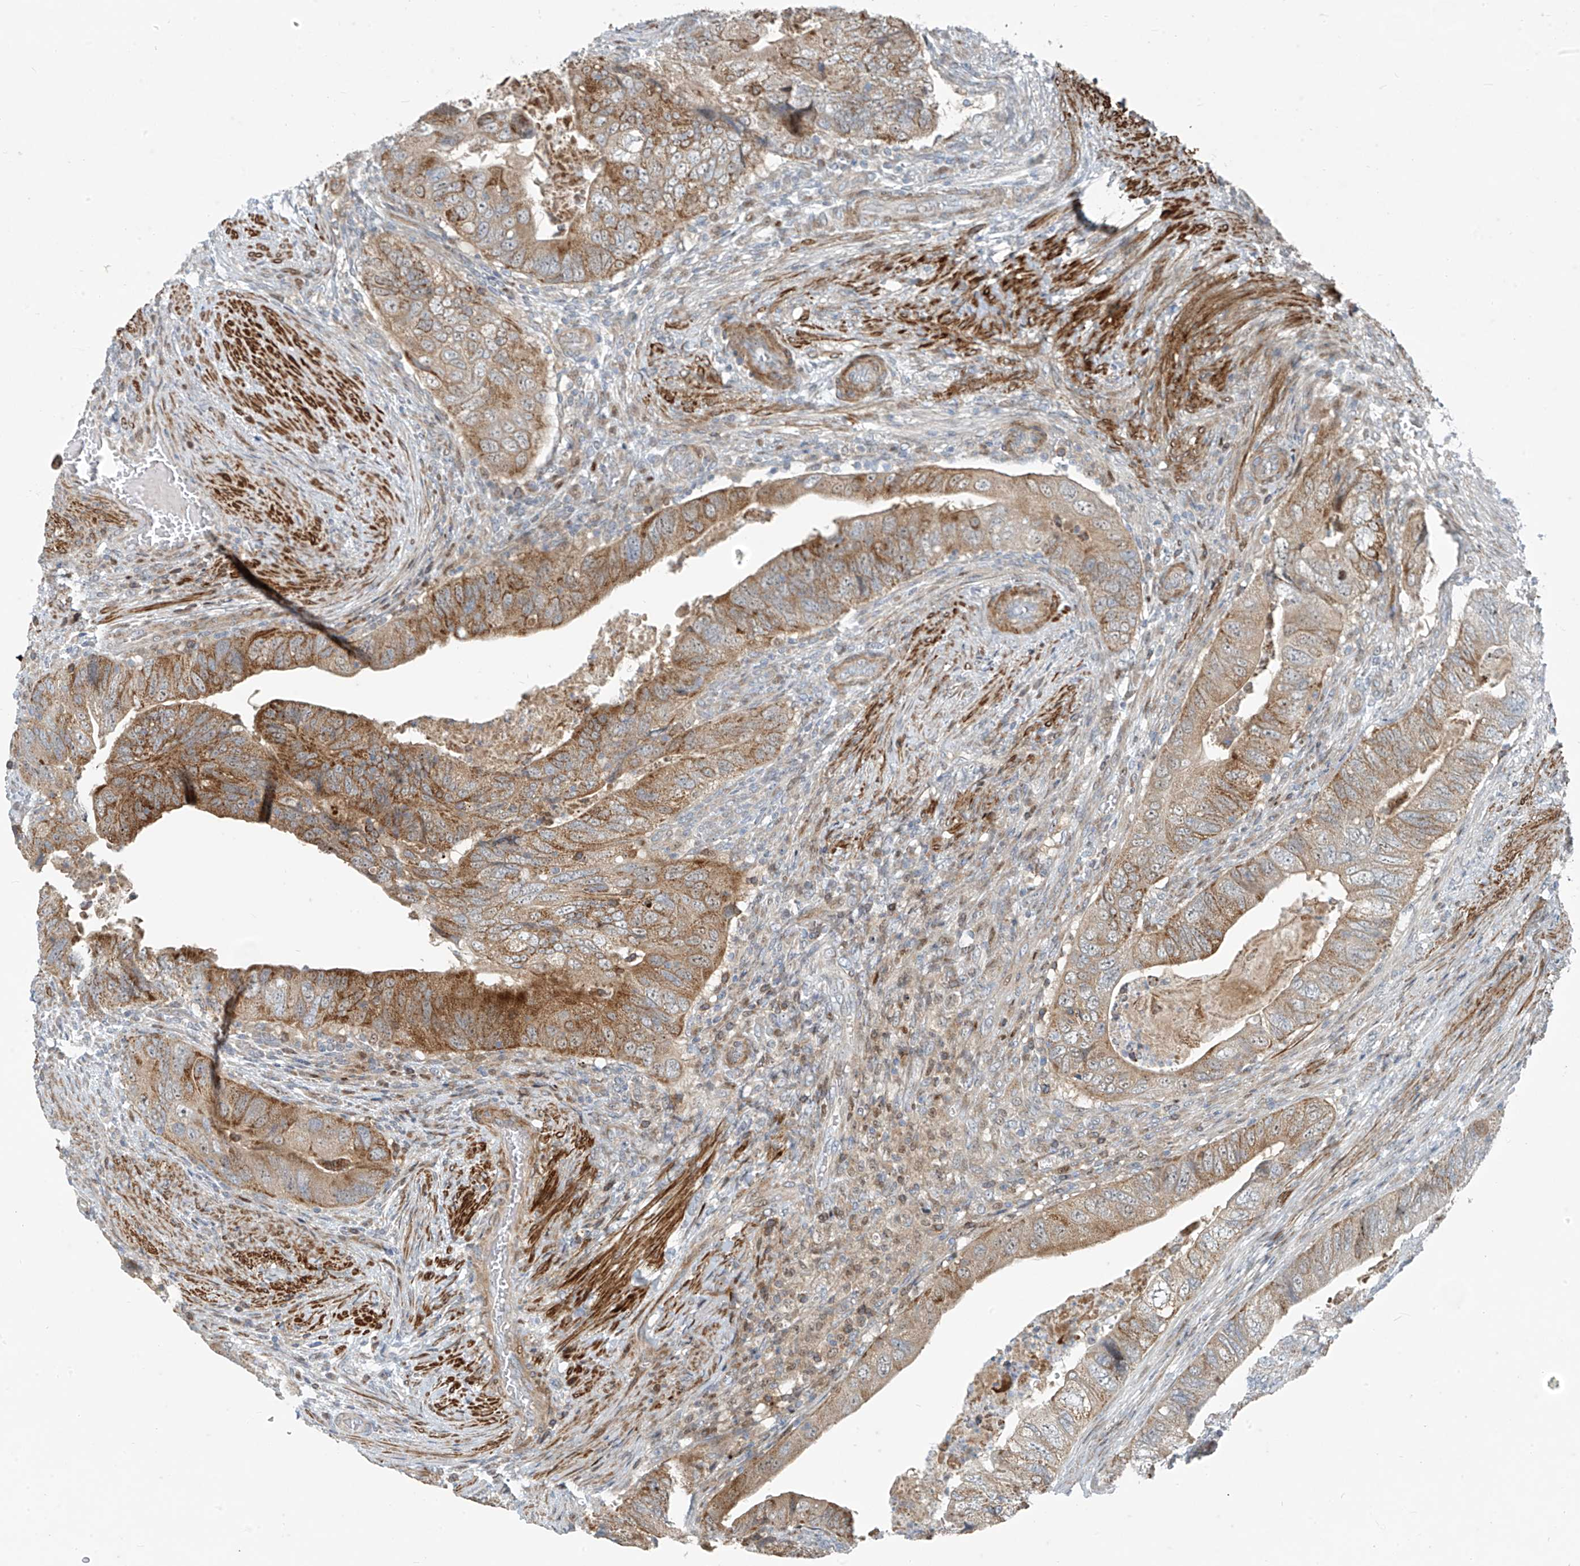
{"staining": {"intensity": "moderate", "quantity": "25%-75%", "location": "cytoplasmic/membranous"}, "tissue": "colorectal cancer", "cell_type": "Tumor cells", "image_type": "cancer", "snomed": [{"axis": "morphology", "description": "Adenocarcinoma, NOS"}, {"axis": "topography", "description": "Rectum"}], "caption": "High-power microscopy captured an immunohistochemistry image of colorectal cancer (adenocarcinoma), revealing moderate cytoplasmic/membranous staining in about 25%-75% of tumor cells. (DAB (3,3'-diaminobenzidine) IHC, brown staining for protein, blue staining for nuclei).", "gene": "PPCS", "patient": {"sex": "male", "age": 63}}